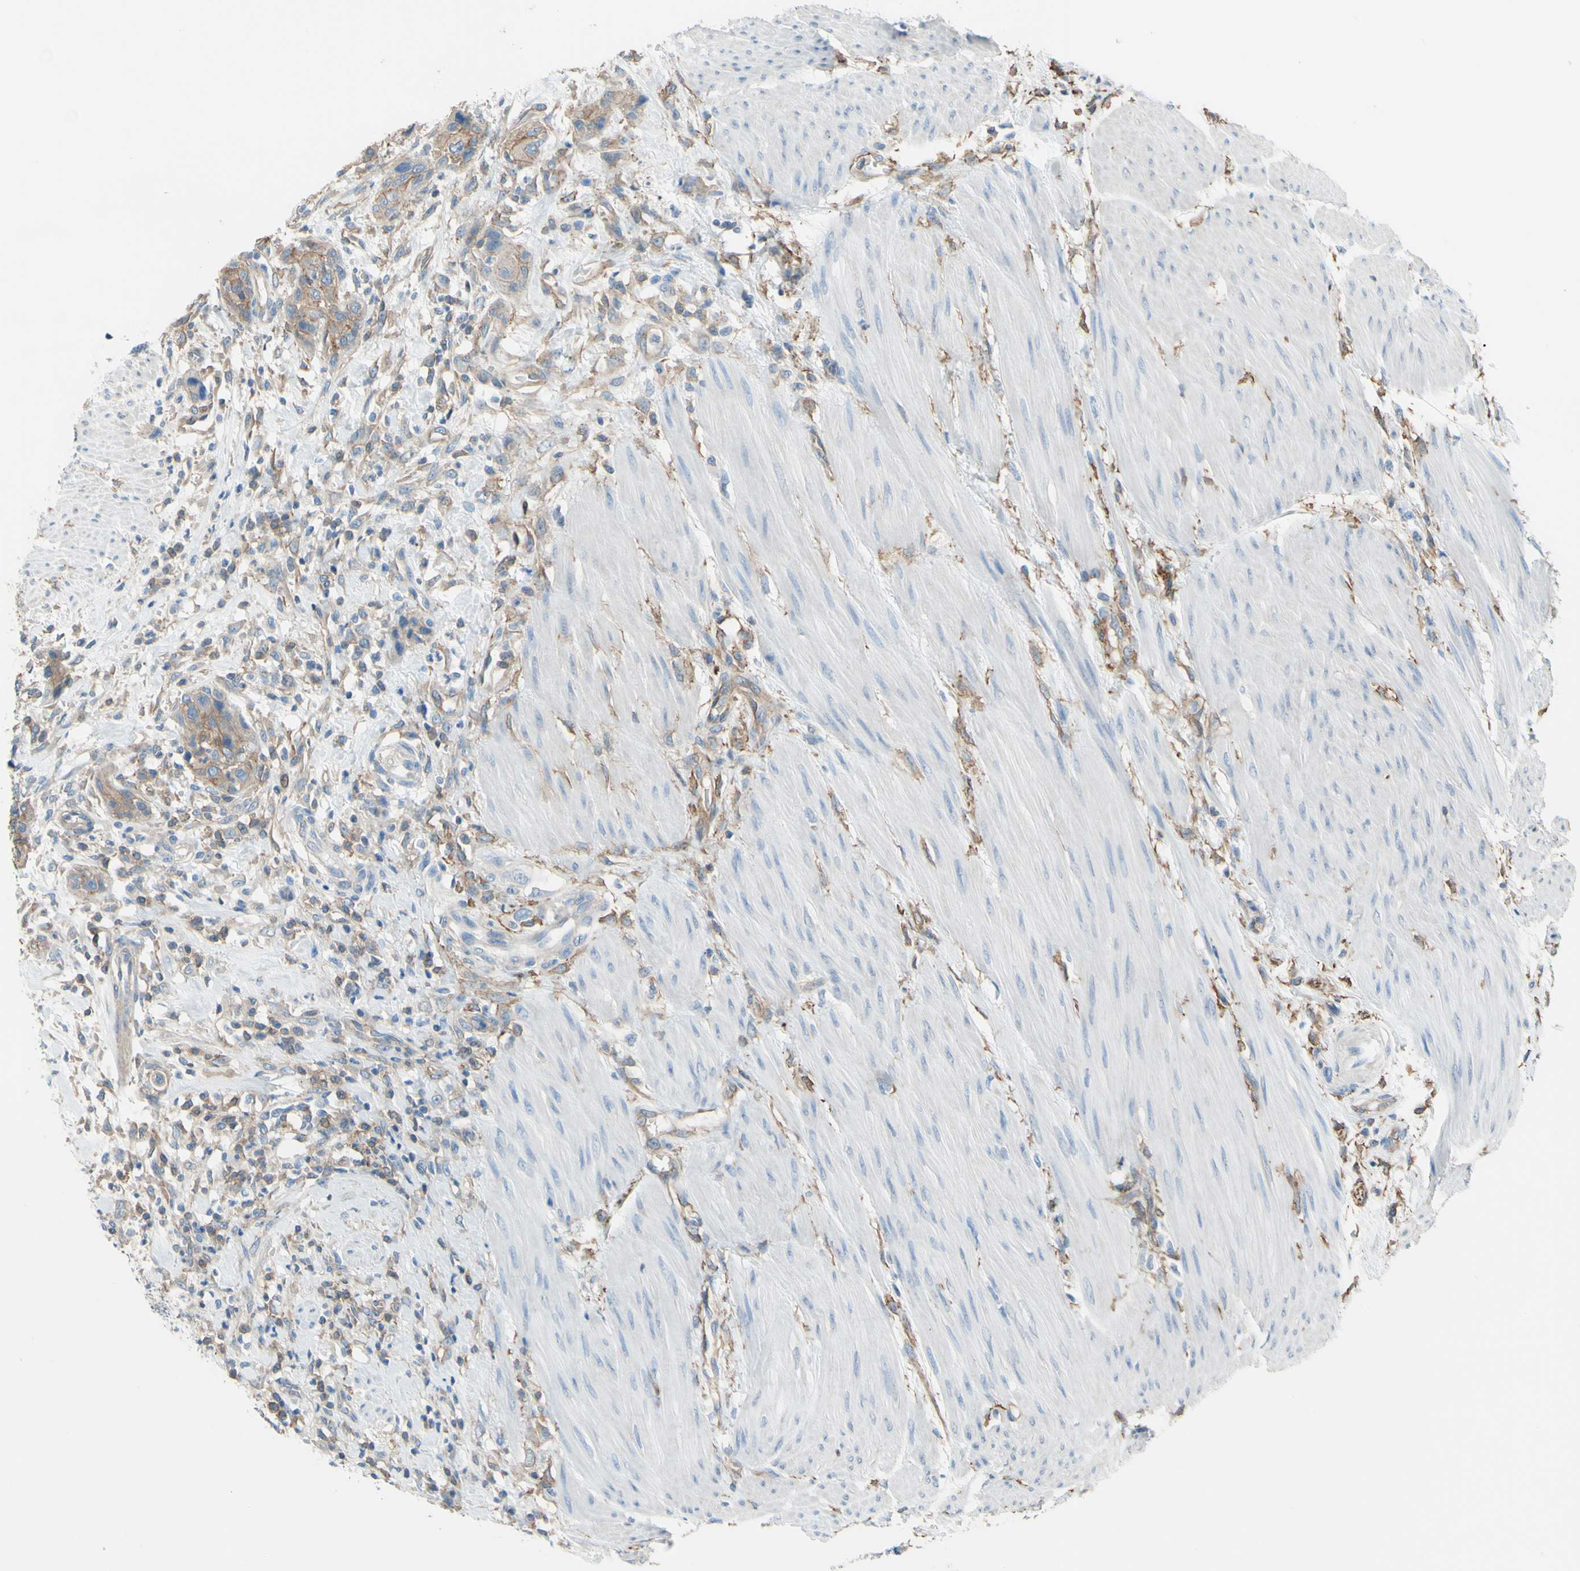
{"staining": {"intensity": "weak", "quantity": ">75%", "location": "cytoplasmic/membranous"}, "tissue": "urothelial cancer", "cell_type": "Tumor cells", "image_type": "cancer", "snomed": [{"axis": "morphology", "description": "Urothelial carcinoma, High grade"}, {"axis": "topography", "description": "Urinary bladder"}], "caption": "A photomicrograph of human urothelial cancer stained for a protein displays weak cytoplasmic/membranous brown staining in tumor cells.", "gene": "ADD1", "patient": {"sex": "male", "age": 35}}